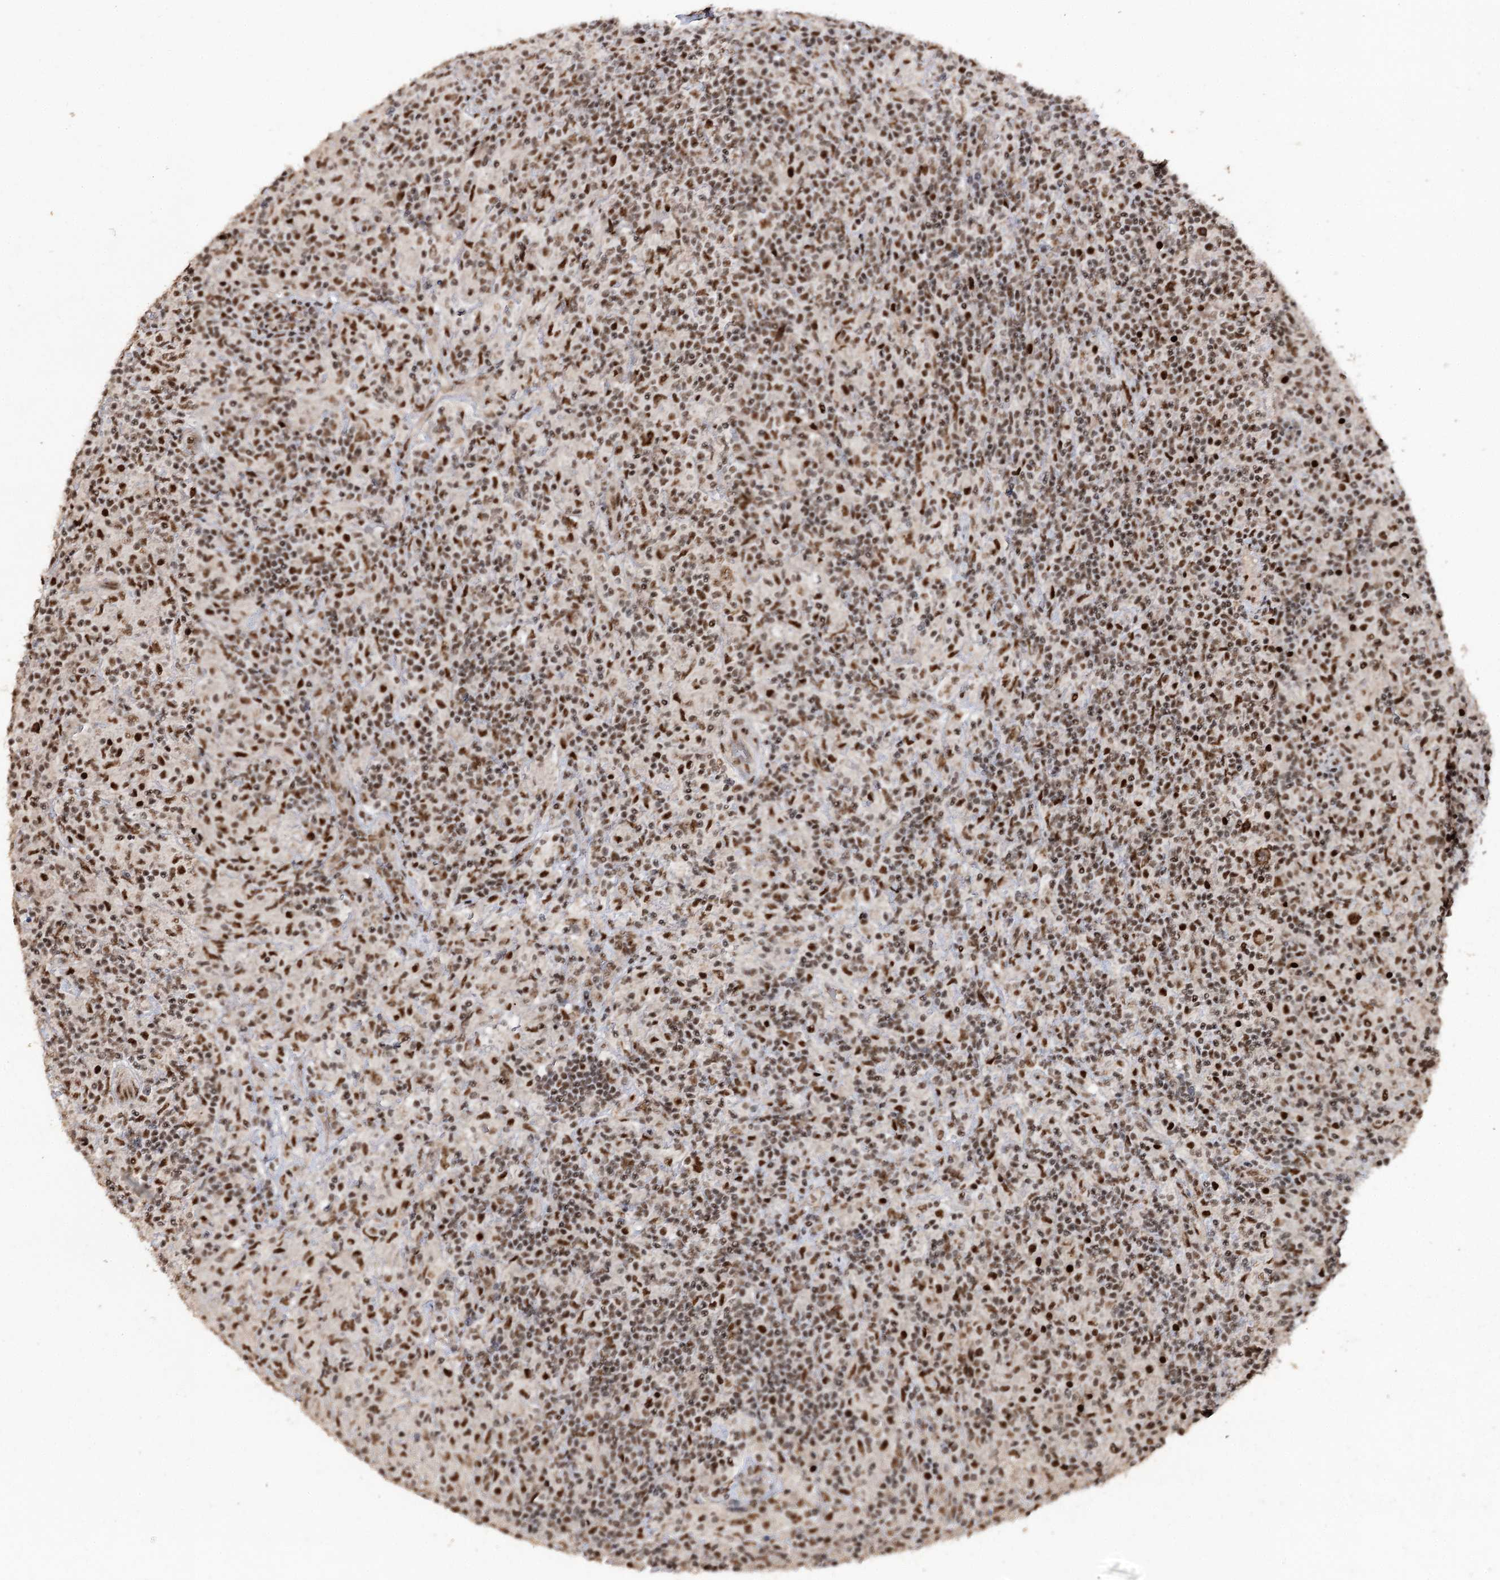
{"staining": {"intensity": "moderate", "quantity": ">75%", "location": "nuclear"}, "tissue": "lymphoma", "cell_type": "Tumor cells", "image_type": "cancer", "snomed": [{"axis": "morphology", "description": "Hodgkin's disease, NOS"}, {"axis": "topography", "description": "Lymph node"}], "caption": "Moderate nuclear positivity for a protein is seen in about >75% of tumor cells of lymphoma using immunohistochemistry (IHC).", "gene": "U2SURP", "patient": {"sex": "male", "age": 70}}